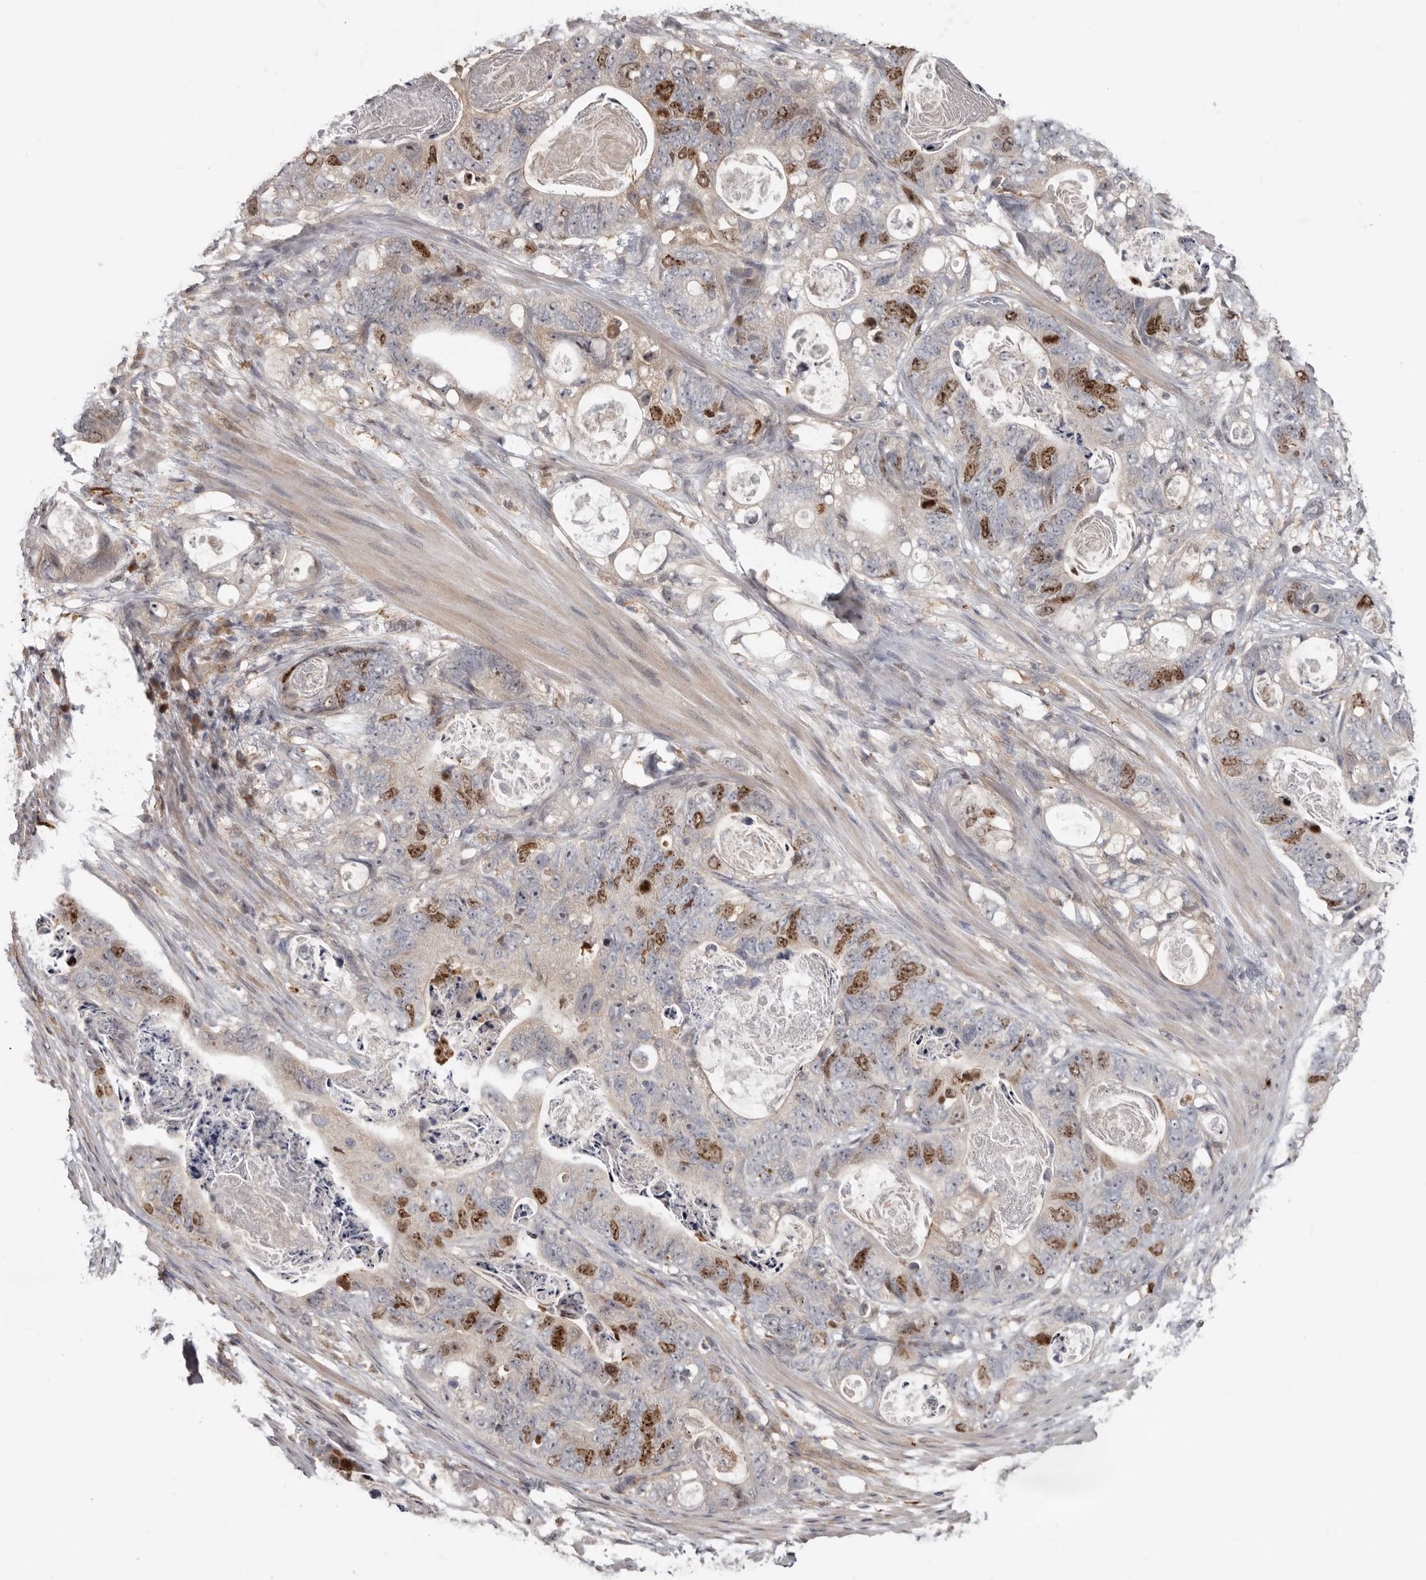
{"staining": {"intensity": "moderate", "quantity": "<25%", "location": "nuclear"}, "tissue": "stomach cancer", "cell_type": "Tumor cells", "image_type": "cancer", "snomed": [{"axis": "morphology", "description": "Normal tissue, NOS"}, {"axis": "morphology", "description": "Adenocarcinoma, NOS"}, {"axis": "topography", "description": "Stomach"}], "caption": "This micrograph exhibits stomach cancer (adenocarcinoma) stained with immunohistochemistry to label a protein in brown. The nuclear of tumor cells show moderate positivity for the protein. Nuclei are counter-stained blue.", "gene": "CDCA8", "patient": {"sex": "female", "age": 89}}